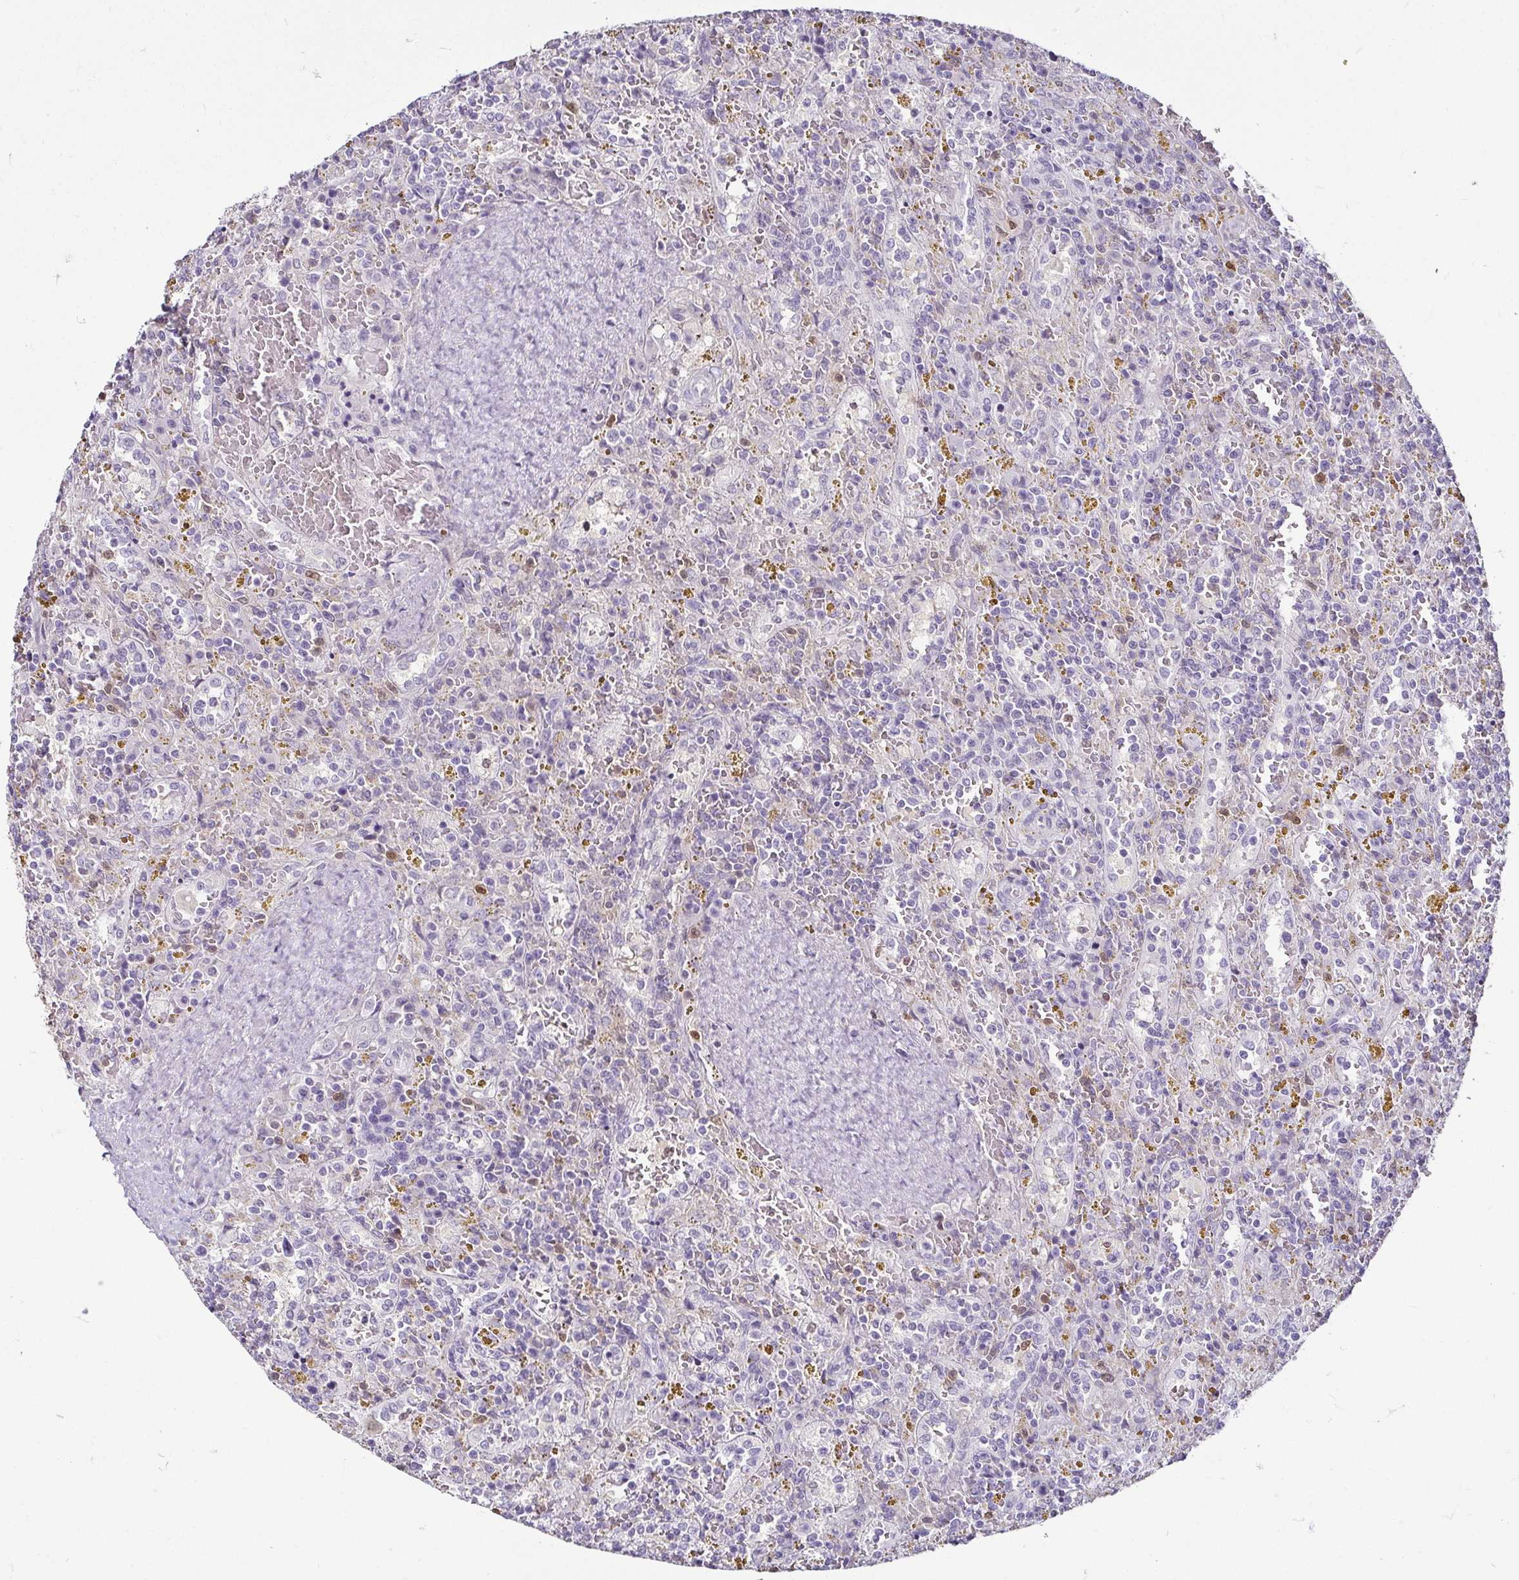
{"staining": {"intensity": "negative", "quantity": "none", "location": "none"}, "tissue": "lymphoma", "cell_type": "Tumor cells", "image_type": "cancer", "snomed": [{"axis": "morphology", "description": "Malignant lymphoma, non-Hodgkin's type, Low grade"}, {"axis": "topography", "description": "Spleen"}], "caption": "Human low-grade malignant lymphoma, non-Hodgkin's type stained for a protein using immunohistochemistry (IHC) reveals no positivity in tumor cells.", "gene": "HOPX", "patient": {"sex": "female", "age": 65}}